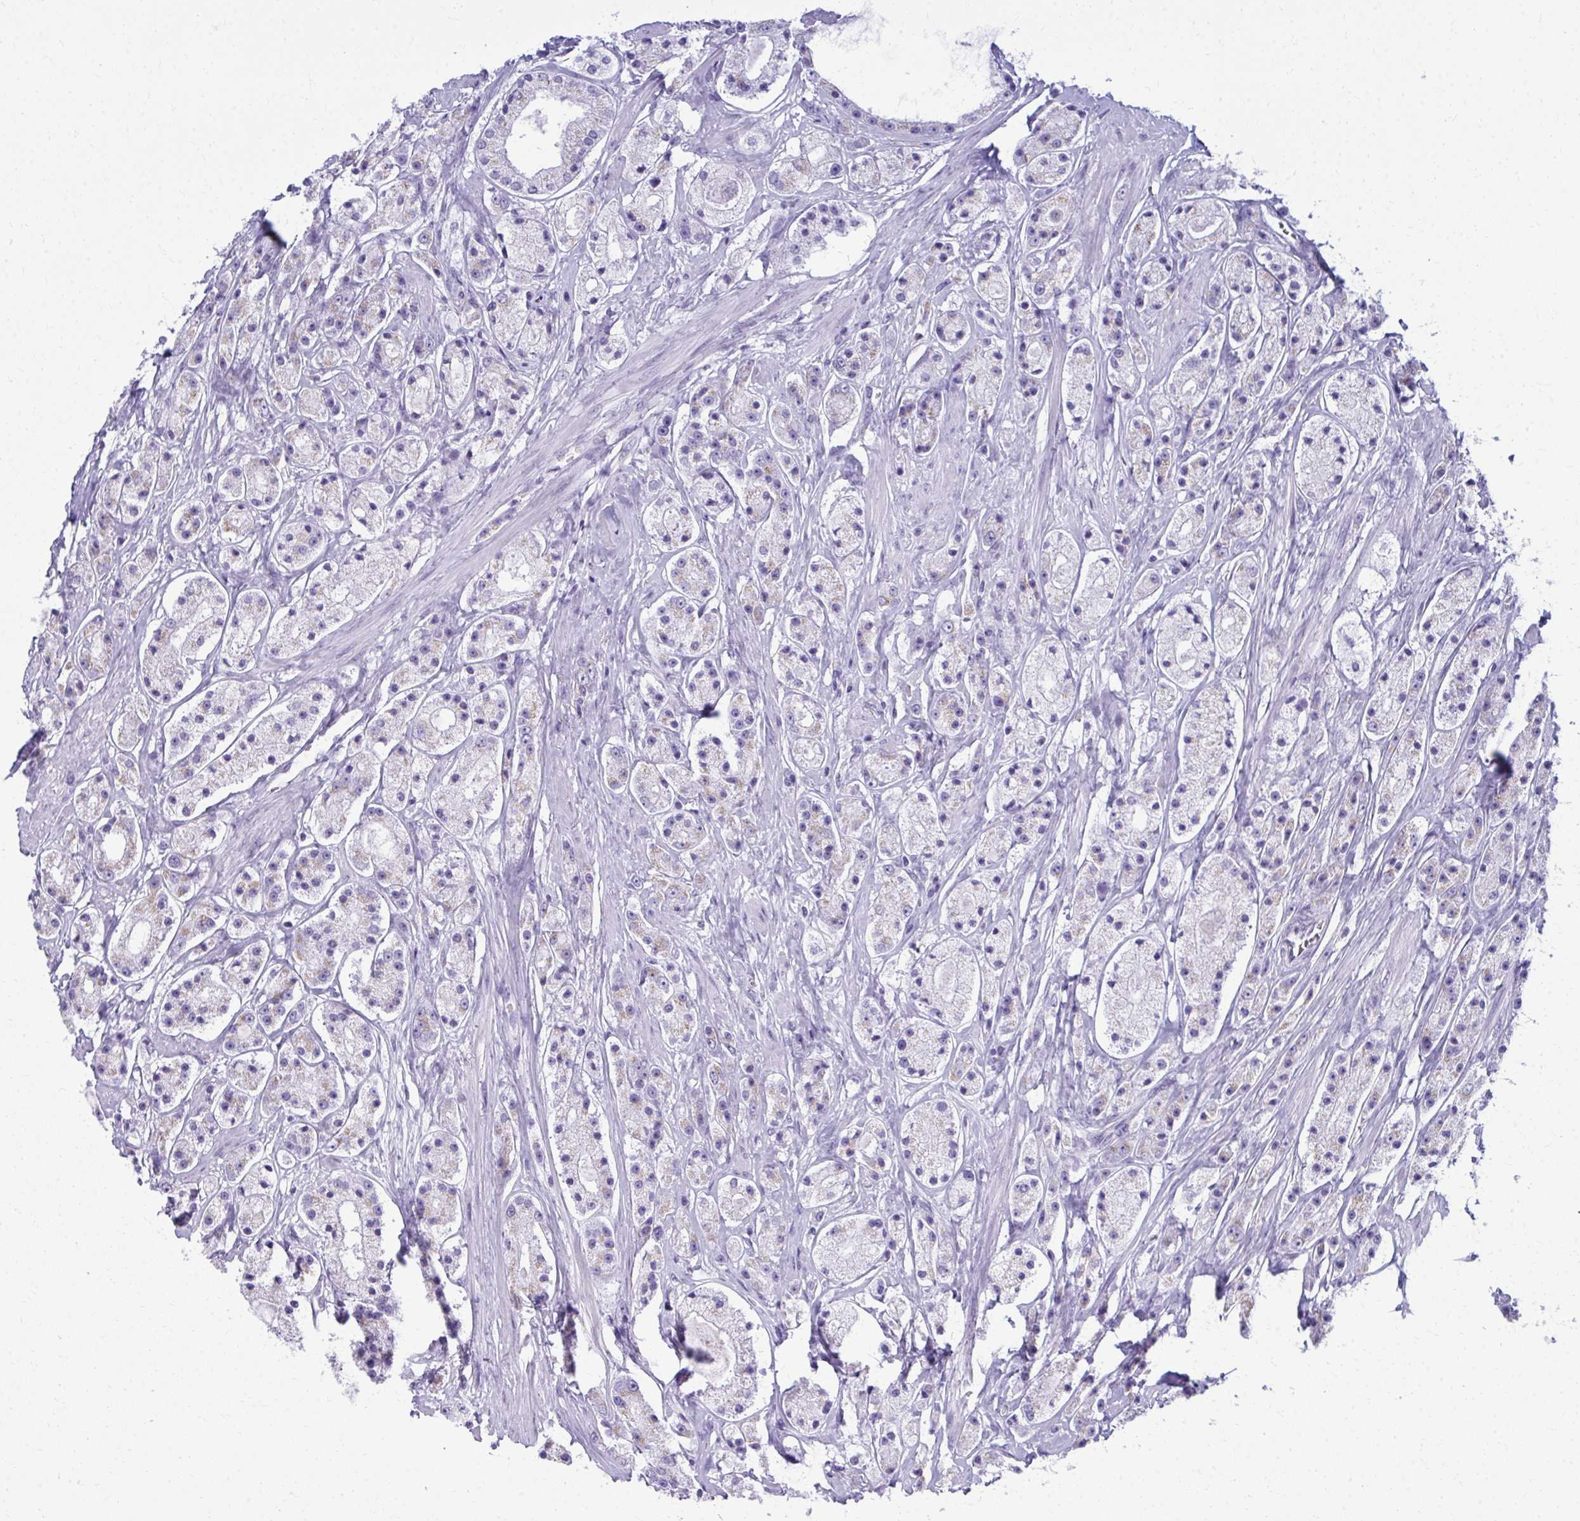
{"staining": {"intensity": "negative", "quantity": "none", "location": "none"}, "tissue": "prostate cancer", "cell_type": "Tumor cells", "image_type": "cancer", "snomed": [{"axis": "morphology", "description": "Adenocarcinoma, High grade"}, {"axis": "topography", "description": "Prostate"}], "caption": "Immunohistochemistry (IHC) photomicrograph of human prostate high-grade adenocarcinoma stained for a protein (brown), which shows no positivity in tumor cells.", "gene": "SCLY", "patient": {"sex": "male", "age": 67}}